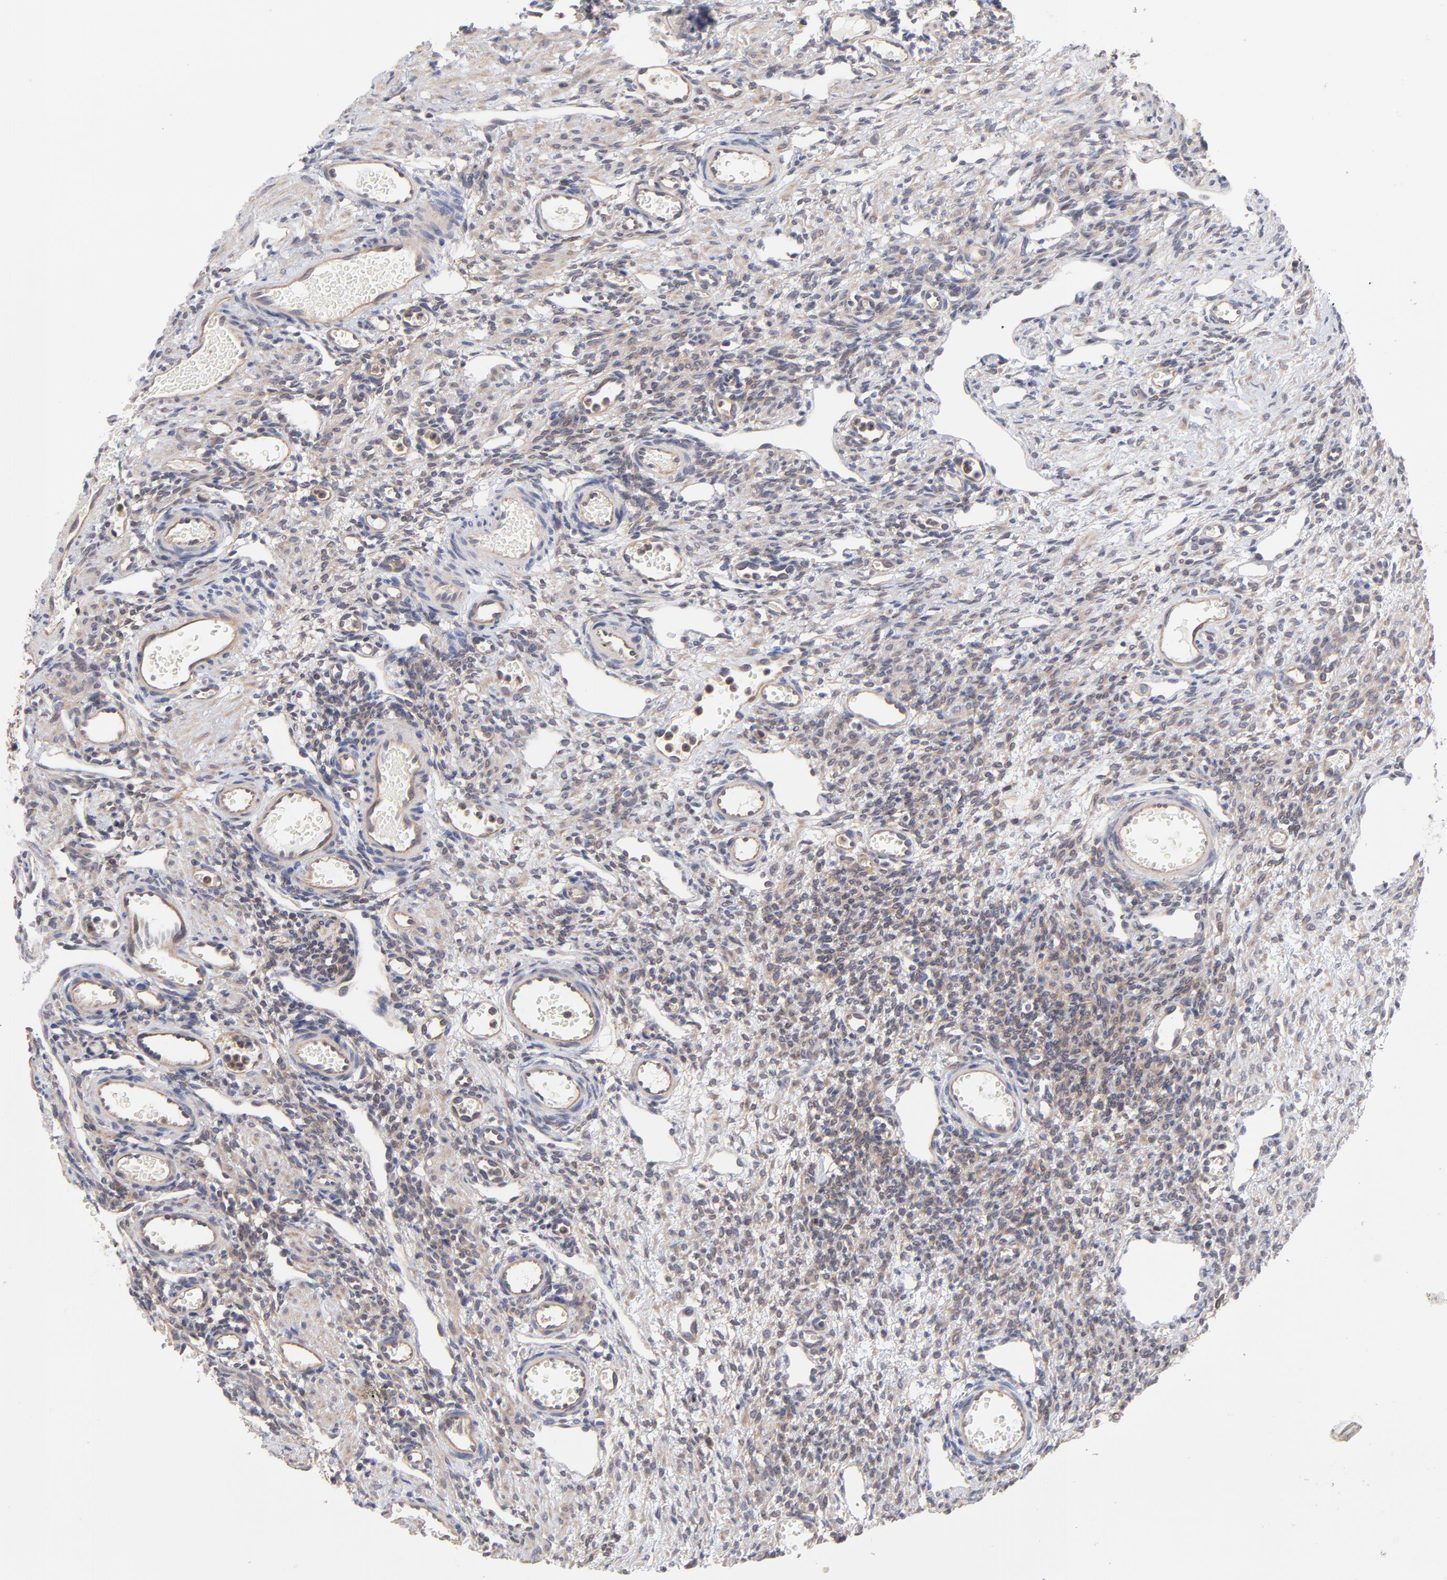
{"staining": {"intensity": "weak", "quantity": ">75%", "location": "cytoplasmic/membranous"}, "tissue": "ovary", "cell_type": "Ovarian stroma cells", "image_type": "normal", "snomed": [{"axis": "morphology", "description": "Normal tissue, NOS"}, {"axis": "topography", "description": "Ovary"}], "caption": "Protein expression analysis of benign human ovary reveals weak cytoplasmic/membranous positivity in approximately >75% of ovarian stroma cells. The staining was performed using DAB to visualize the protein expression in brown, while the nuclei were stained in blue with hematoxylin (Magnification: 20x).", "gene": "PCMT1", "patient": {"sex": "female", "age": 33}}